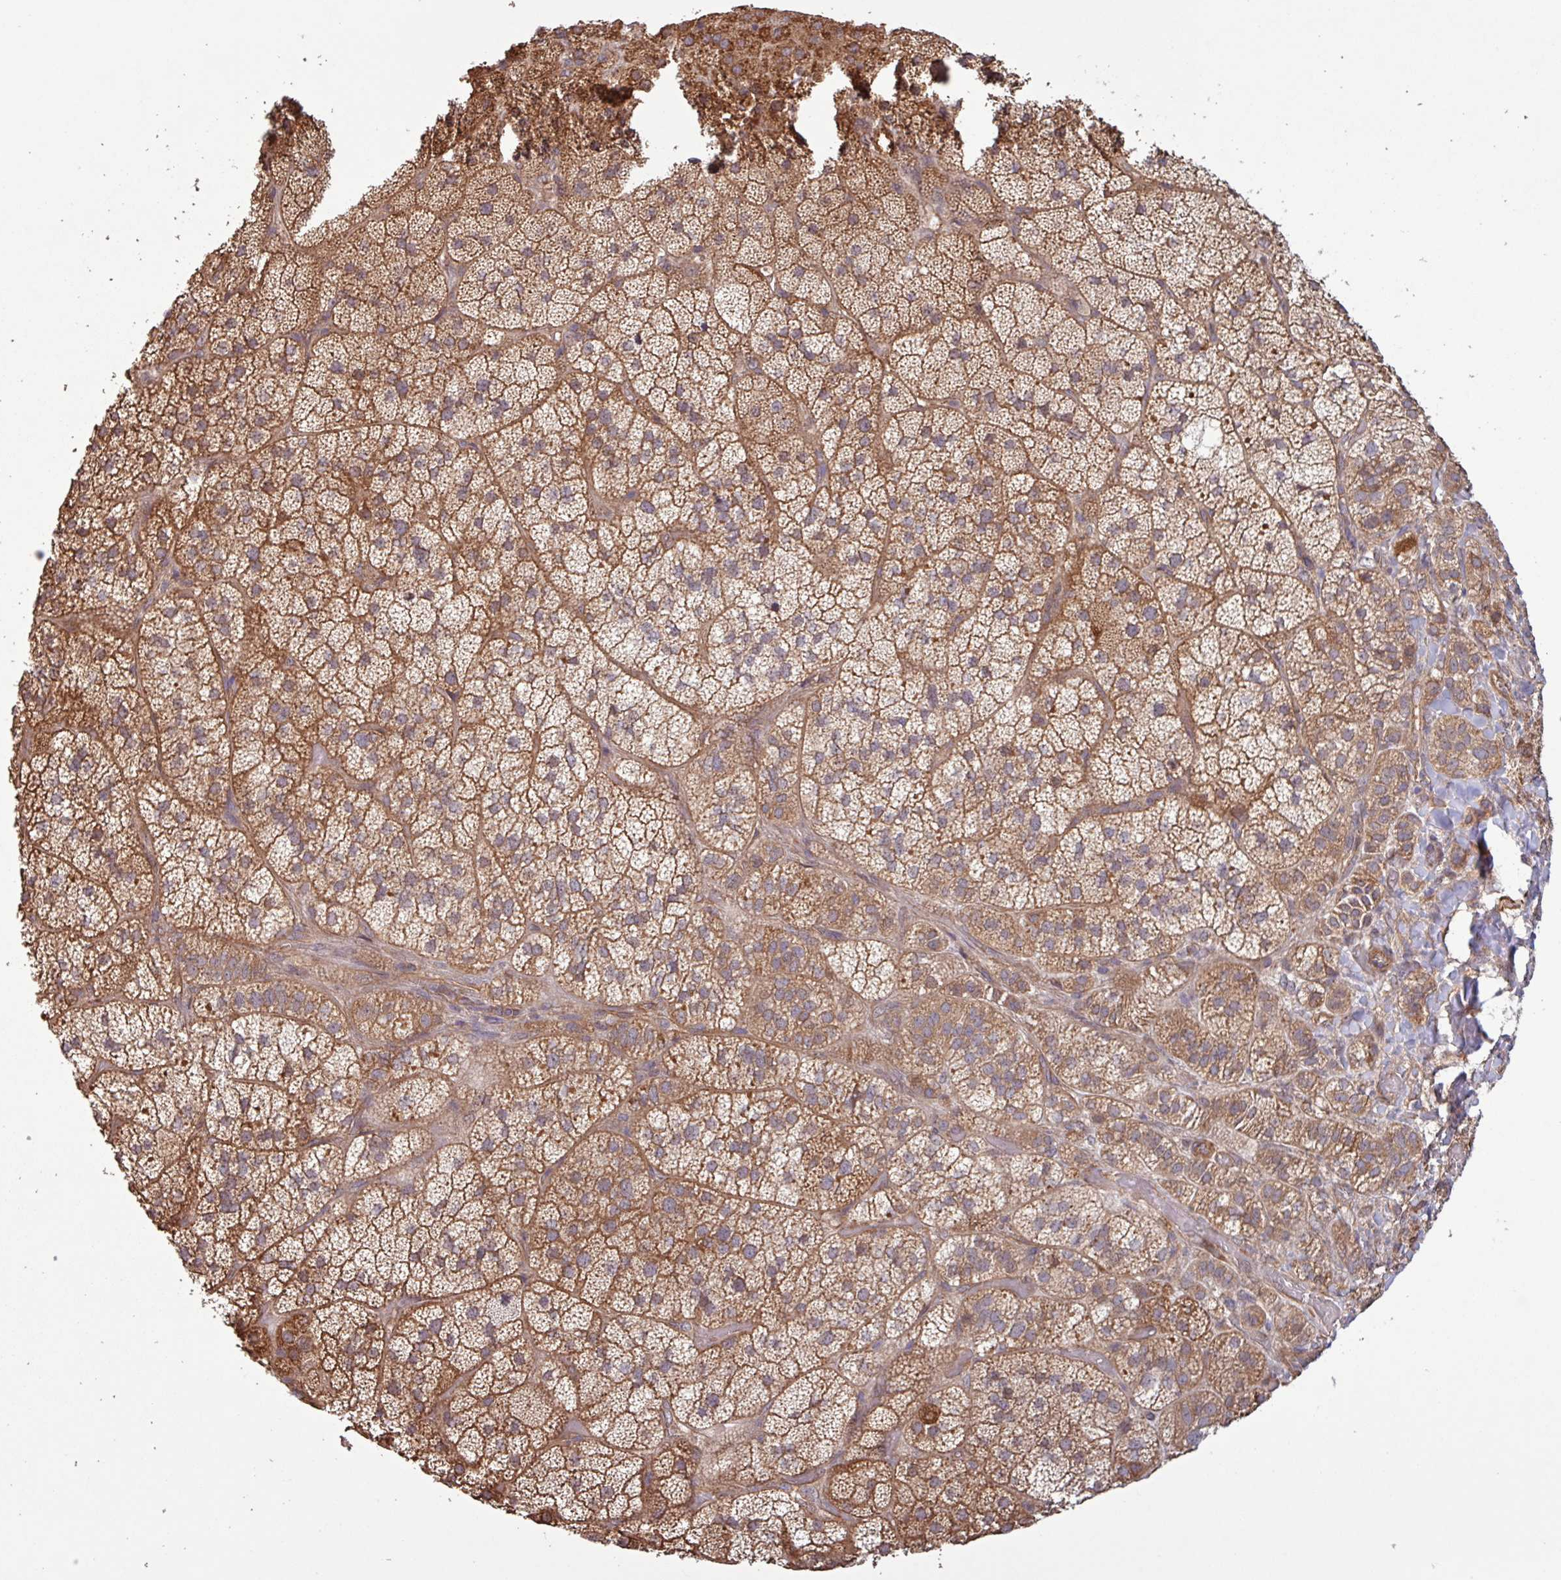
{"staining": {"intensity": "moderate", "quantity": ">75%", "location": "cytoplasmic/membranous"}, "tissue": "adrenal gland", "cell_type": "Glandular cells", "image_type": "normal", "snomed": [{"axis": "morphology", "description": "Normal tissue, NOS"}, {"axis": "topography", "description": "Adrenal gland"}], "caption": "Approximately >75% of glandular cells in unremarkable adrenal gland display moderate cytoplasmic/membranous protein staining as visualized by brown immunohistochemical staining.", "gene": "TRABD2A", "patient": {"sex": "male", "age": 57}}